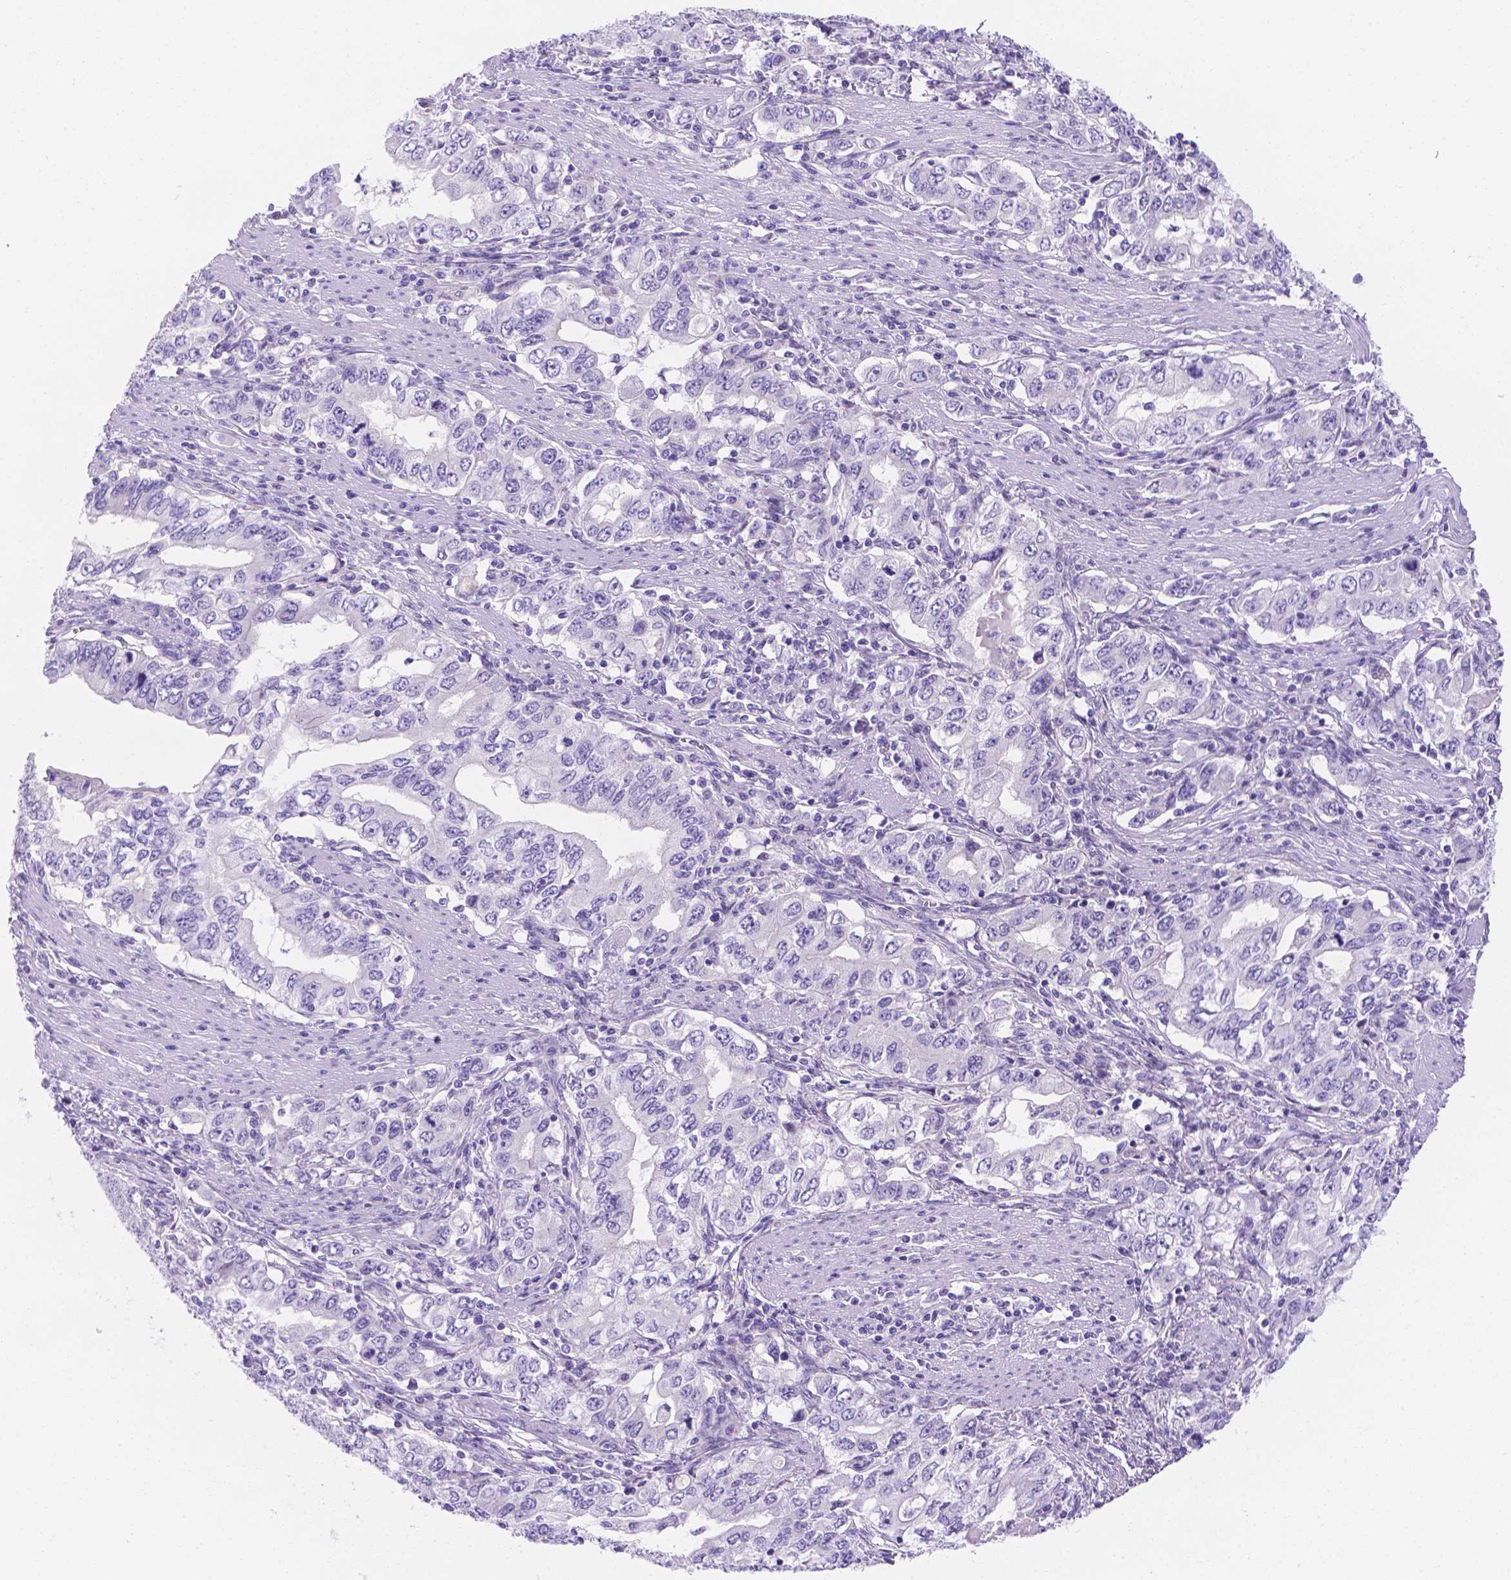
{"staining": {"intensity": "negative", "quantity": "none", "location": "none"}, "tissue": "stomach cancer", "cell_type": "Tumor cells", "image_type": "cancer", "snomed": [{"axis": "morphology", "description": "Adenocarcinoma, NOS"}, {"axis": "topography", "description": "Stomach, lower"}], "caption": "Tumor cells show no significant positivity in adenocarcinoma (stomach).", "gene": "MLN", "patient": {"sex": "female", "age": 72}}